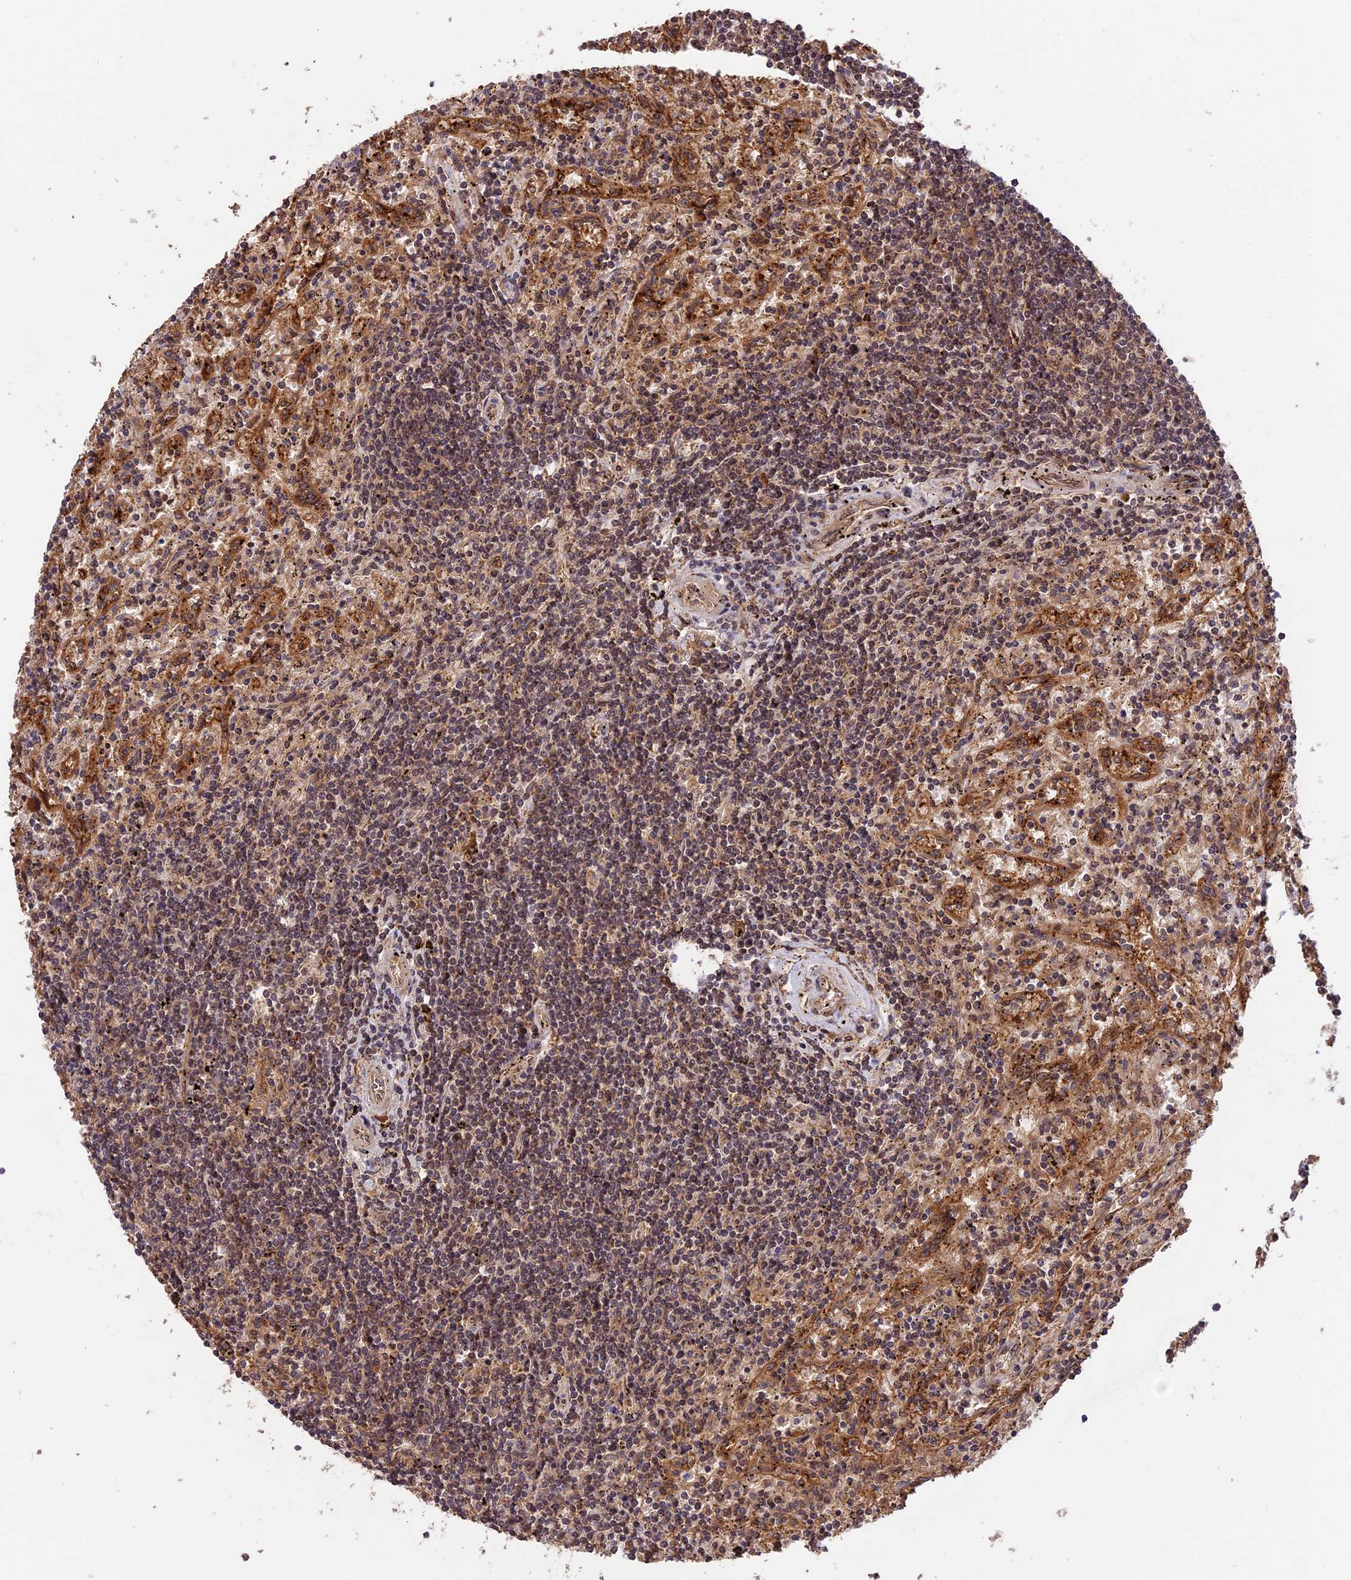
{"staining": {"intensity": "weak", "quantity": "<25%", "location": "cytoplasmic/membranous"}, "tissue": "lymphoma", "cell_type": "Tumor cells", "image_type": "cancer", "snomed": [{"axis": "morphology", "description": "Malignant lymphoma, non-Hodgkin's type, Low grade"}, {"axis": "topography", "description": "Spleen"}], "caption": "Immunohistochemistry of human lymphoma exhibits no staining in tumor cells.", "gene": "ESCO1", "patient": {"sex": "male", "age": 76}}